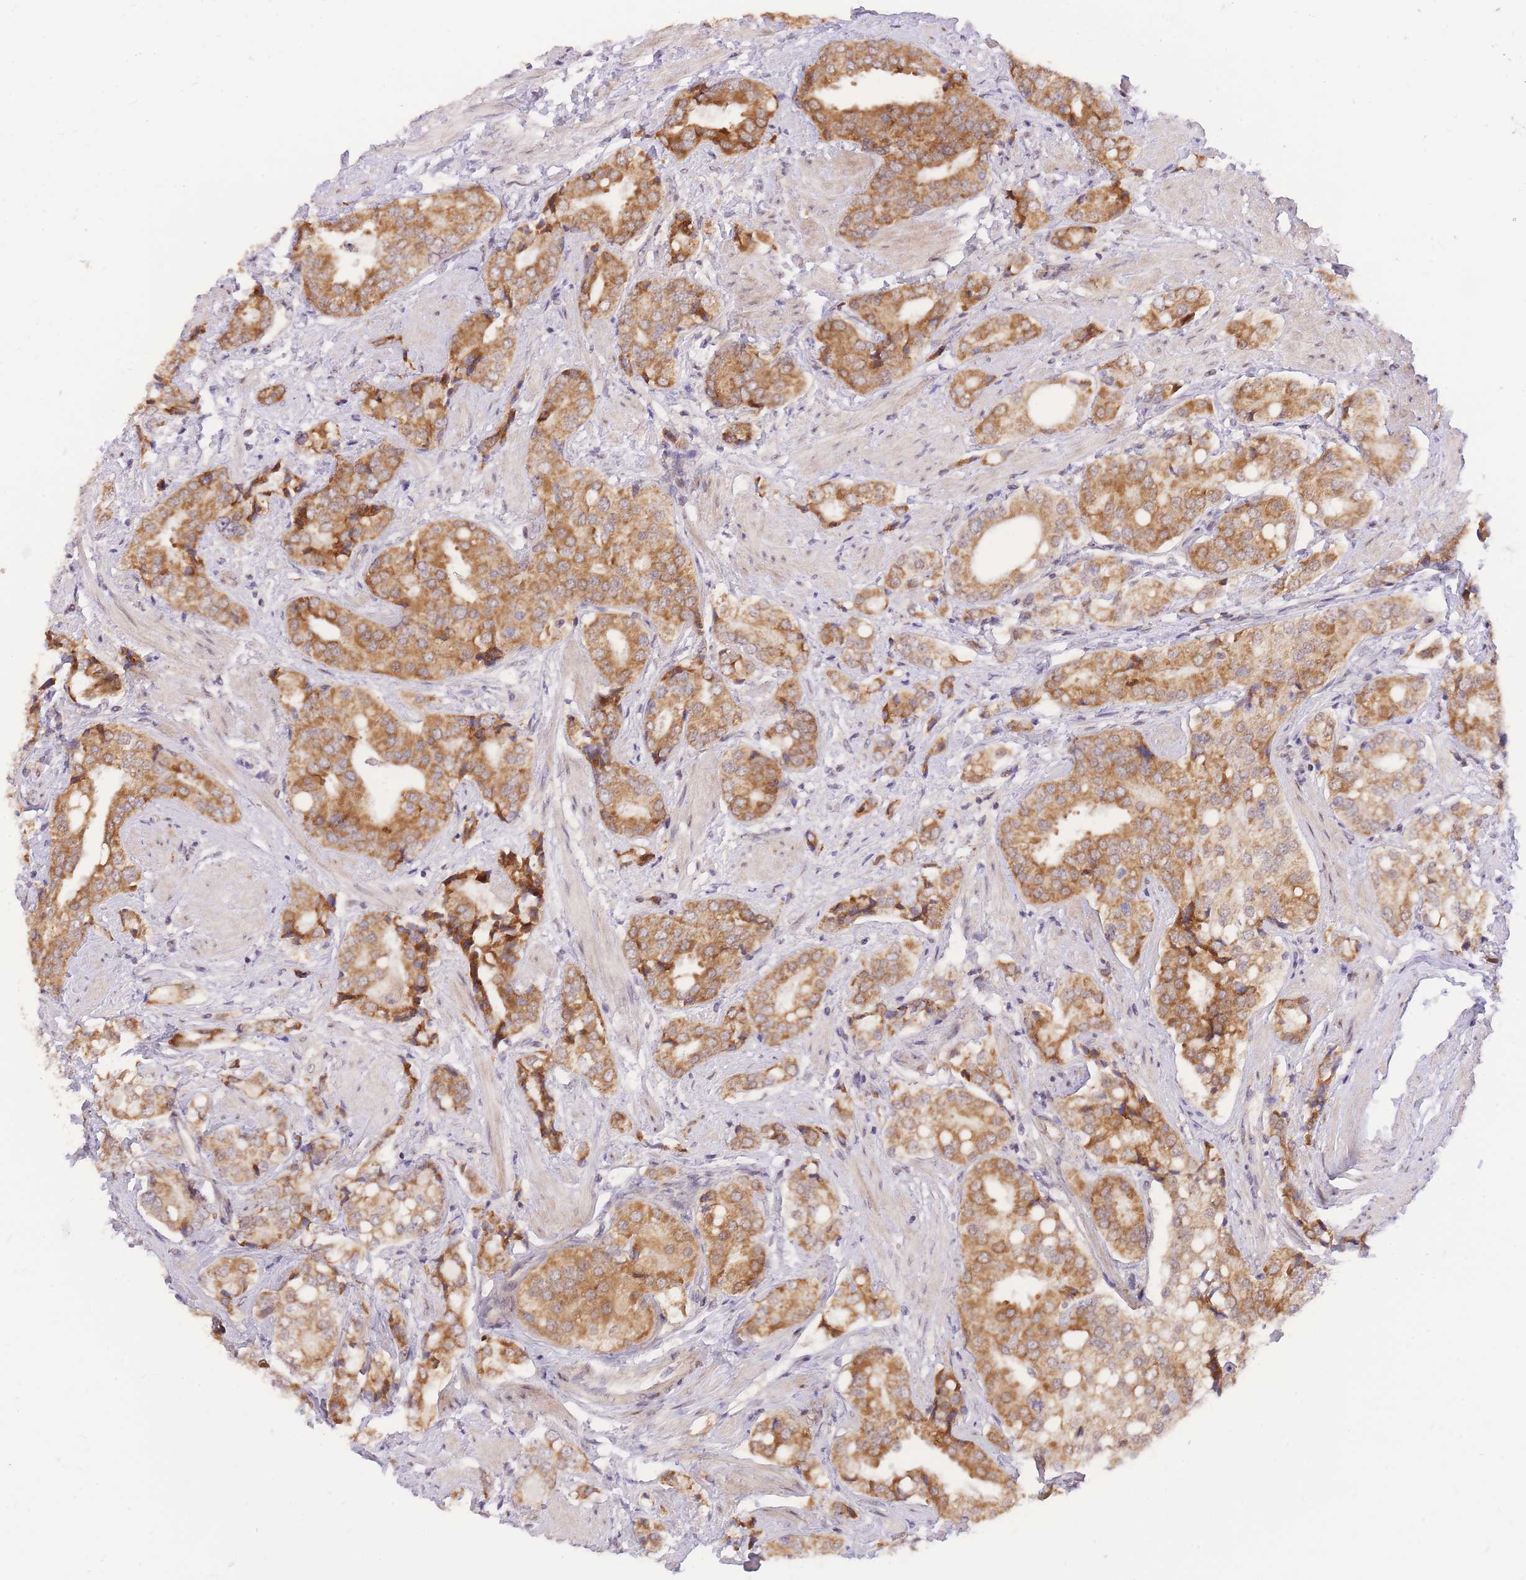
{"staining": {"intensity": "moderate", "quantity": ">75%", "location": "cytoplasmic/membranous"}, "tissue": "prostate cancer", "cell_type": "Tumor cells", "image_type": "cancer", "snomed": [{"axis": "morphology", "description": "Adenocarcinoma, High grade"}, {"axis": "topography", "description": "Prostate"}], "caption": "Prostate cancer (adenocarcinoma (high-grade)) tissue exhibits moderate cytoplasmic/membranous staining in approximately >75% of tumor cells The protein is stained brown, and the nuclei are stained in blue (DAB (3,3'-diaminobenzidine) IHC with brightfield microscopy, high magnification).", "gene": "MINDY2", "patient": {"sex": "male", "age": 71}}